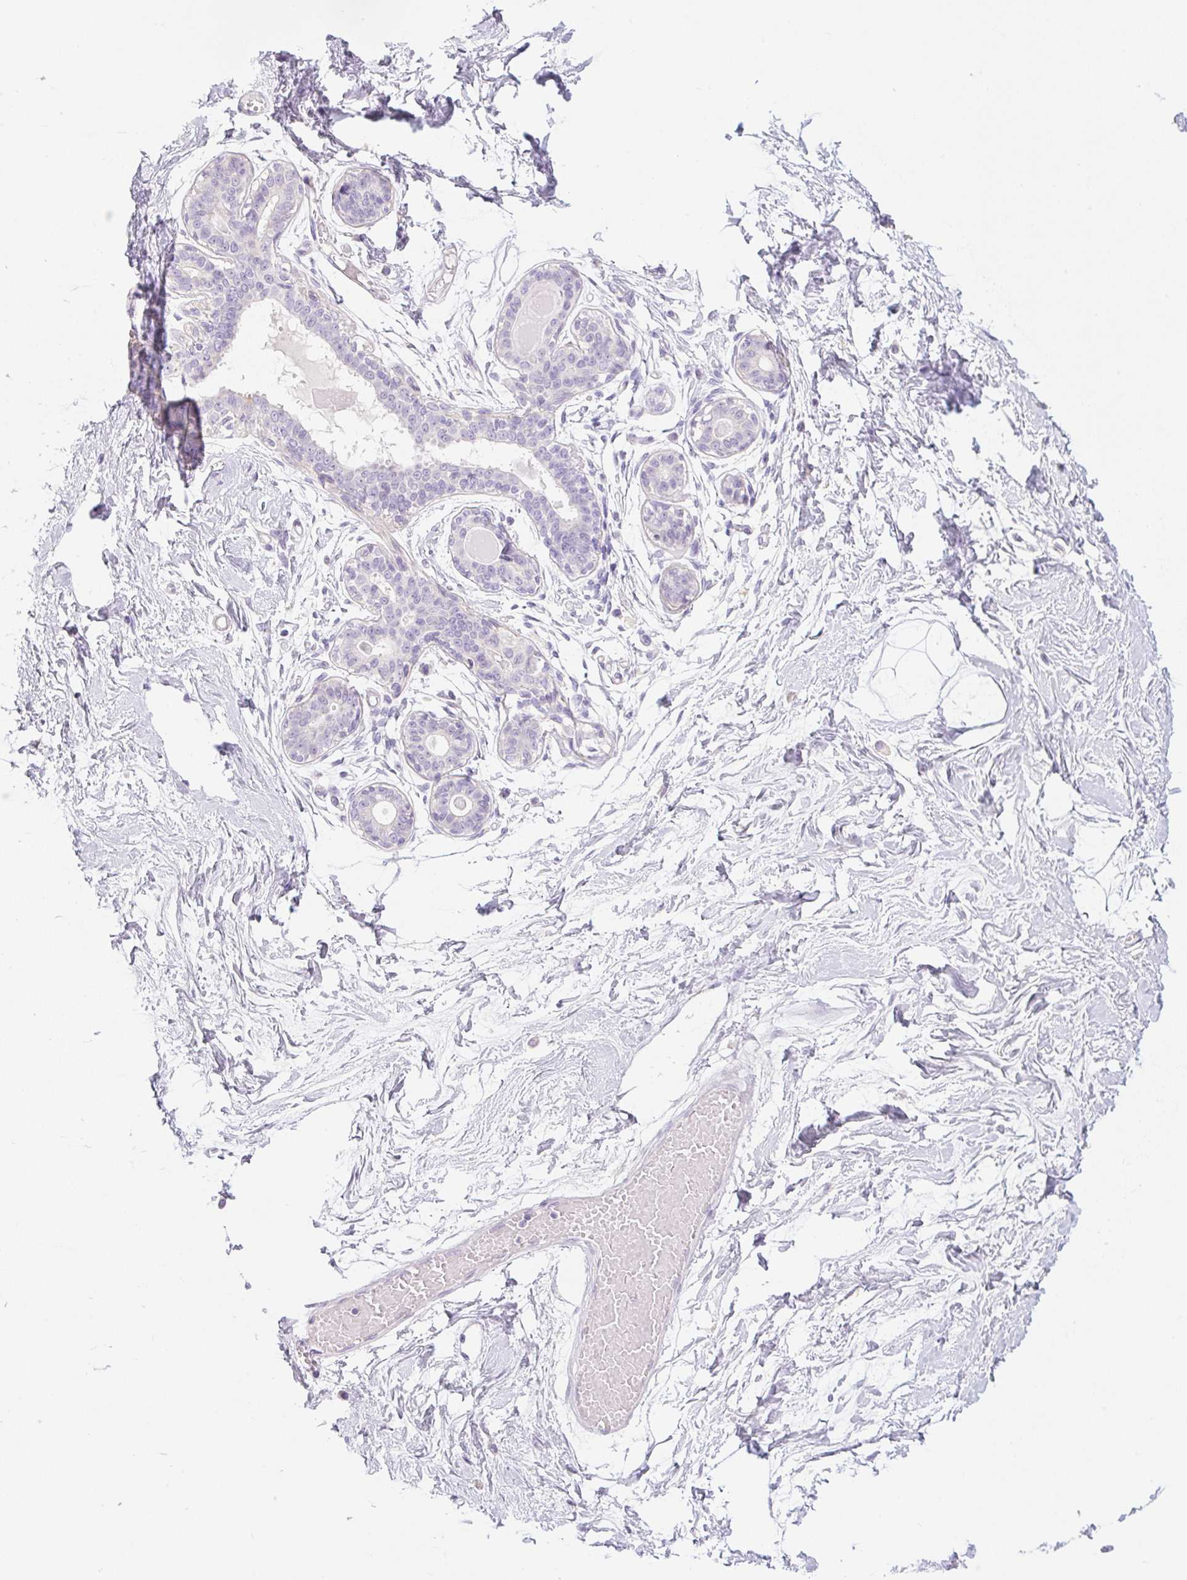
{"staining": {"intensity": "negative", "quantity": "none", "location": "none"}, "tissue": "breast", "cell_type": "Adipocytes", "image_type": "normal", "snomed": [{"axis": "morphology", "description": "Normal tissue, NOS"}, {"axis": "topography", "description": "Breast"}], "caption": "Immunohistochemical staining of benign breast displays no significant staining in adipocytes.", "gene": "MIA2", "patient": {"sex": "female", "age": 45}}